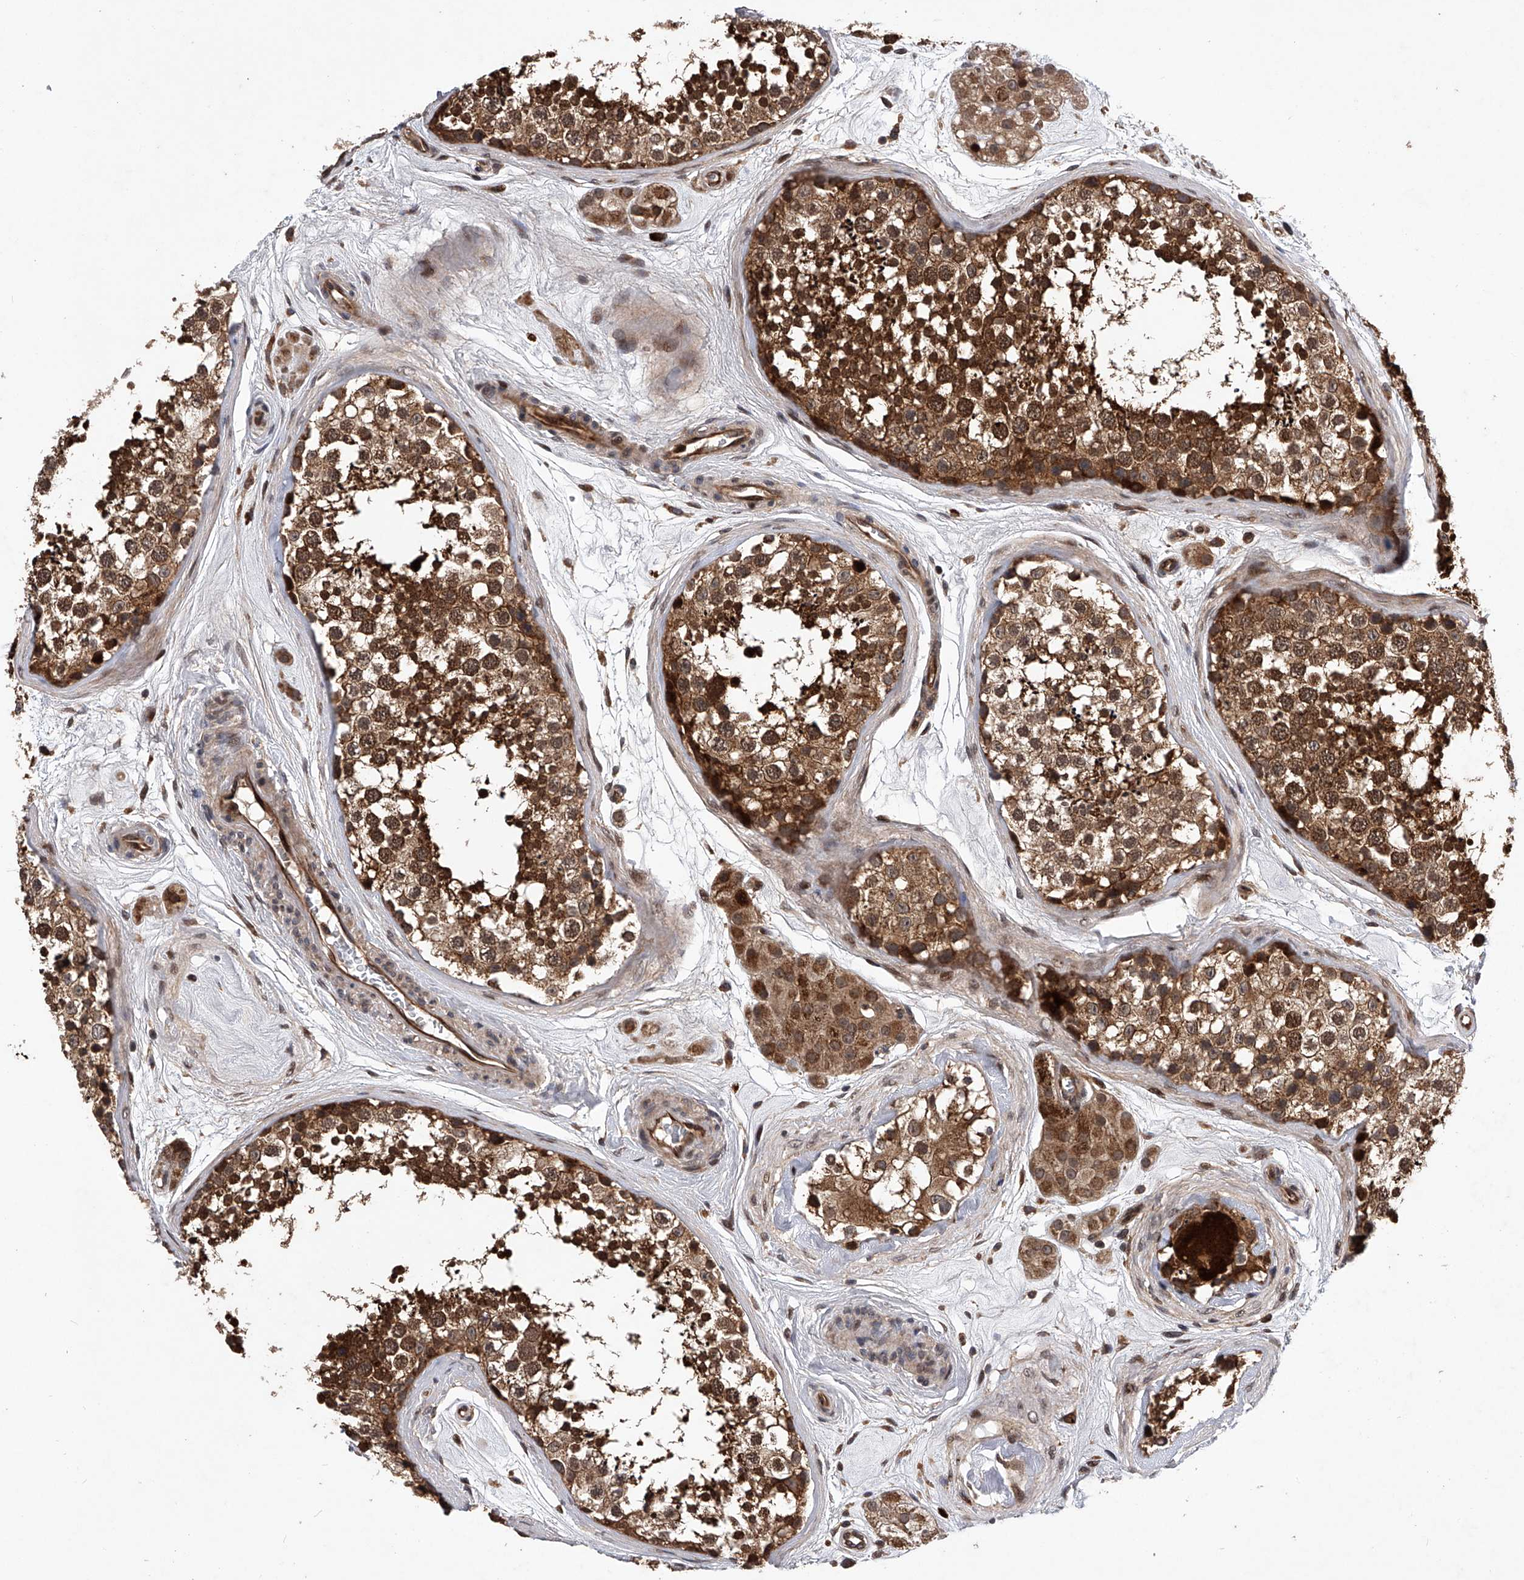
{"staining": {"intensity": "strong", "quantity": ">75%", "location": "cytoplasmic/membranous"}, "tissue": "testis", "cell_type": "Cells in seminiferous ducts", "image_type": "normal", "snomed": [{"axis": "morphology", "description": "Normal tissue, NOS"}, {"axis": "topography", "description": "Testis"}], "caption": "A brown stain shows strong cytoplasmic/membranous staining of a protein in cells in seminiferous ducts of normal testis.", "gene": "MAP3K11", "patient": {"sex": "male", "age": 56}}